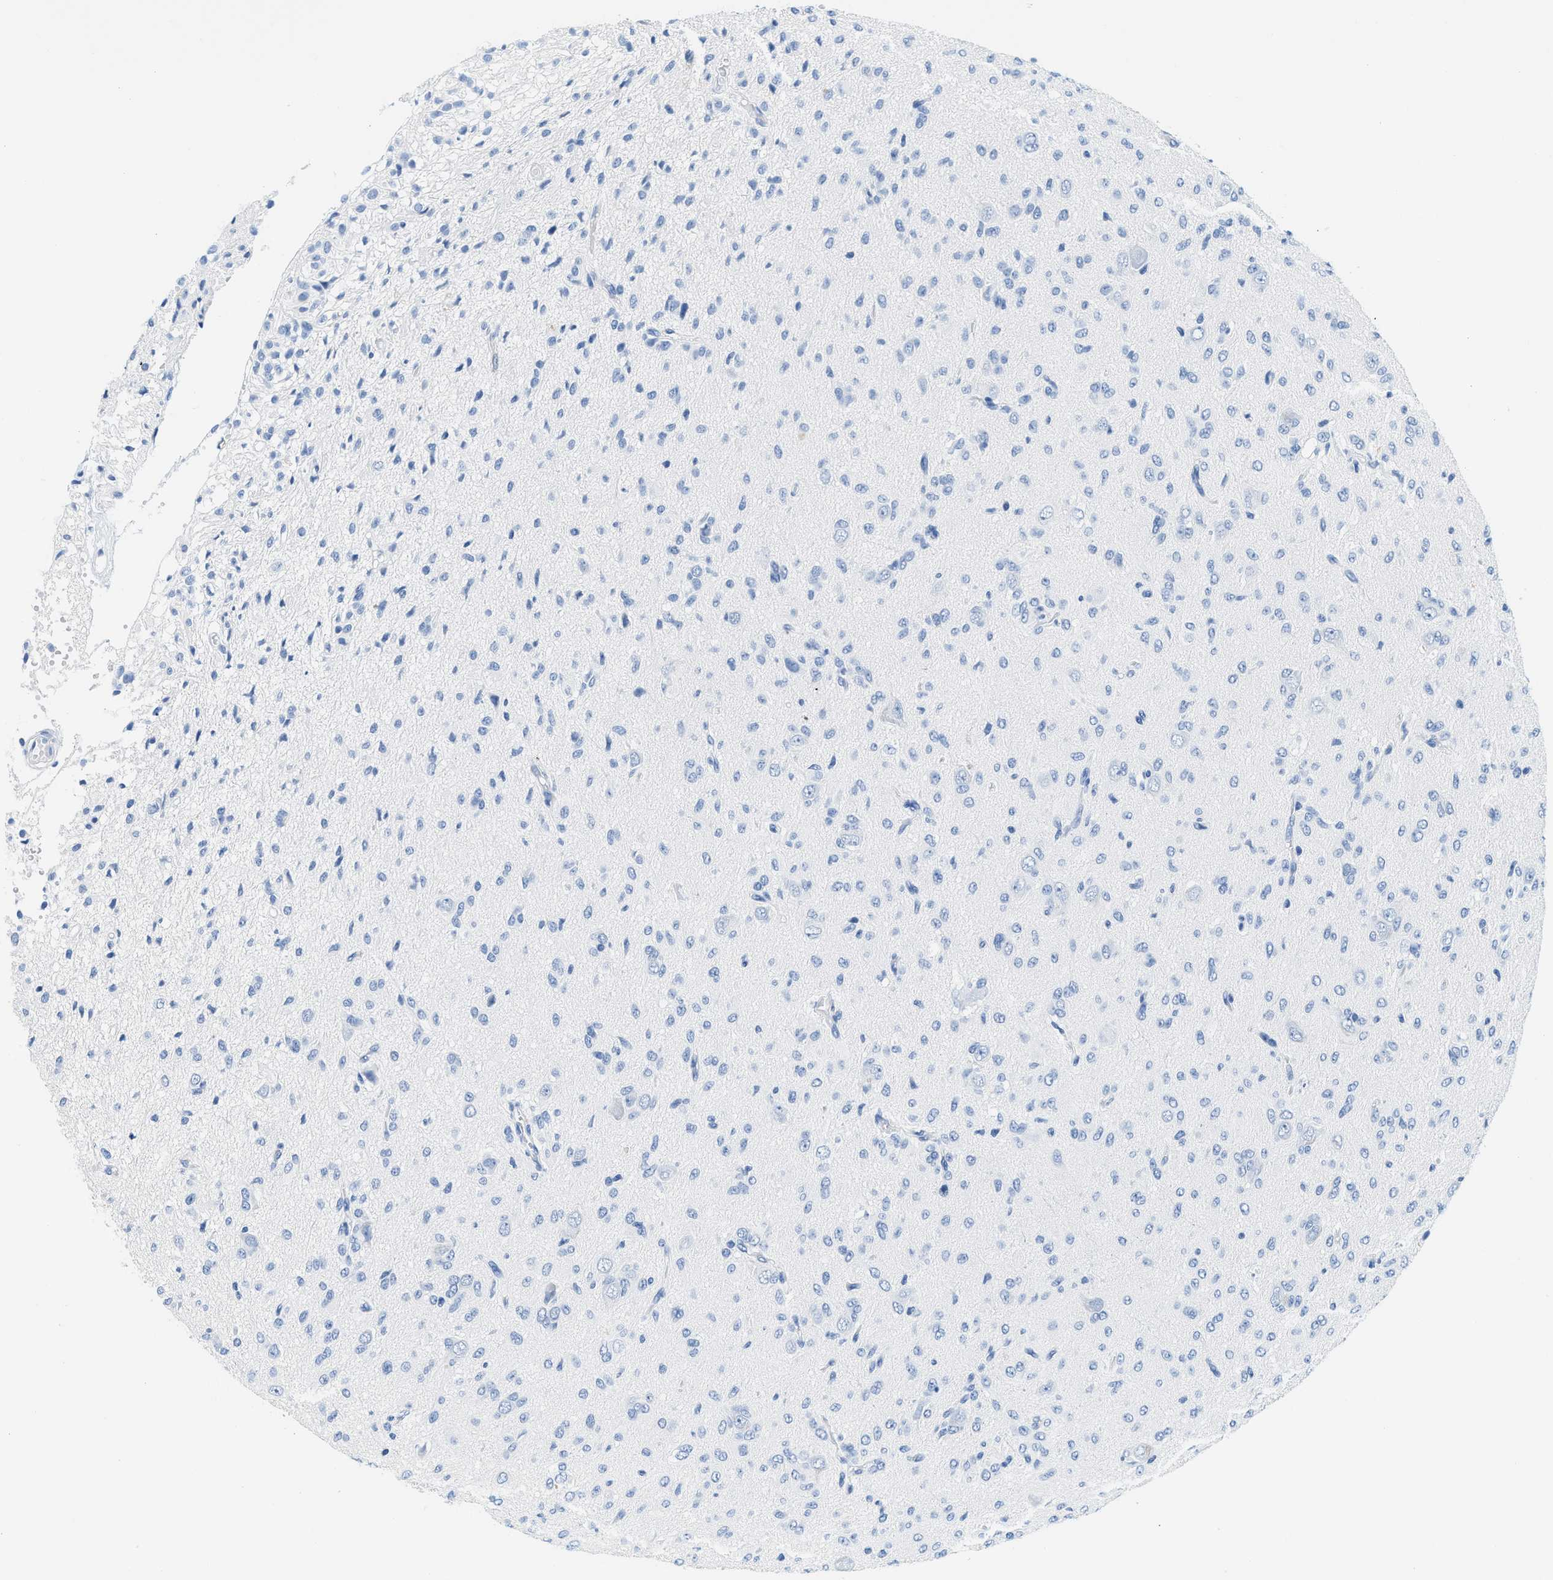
{"staining": {"intensity": "negative", "quantity": "none", "location": "none"}, "tissue": "glioma", "cell_type": "Tumor cells", "image_type": "cancer", "snomed": [{"axis": "morphology", "description": "Glioma, malignant, High grade"}, {"axis": "topography", "description": "Brain"}], "caption": "Micrograph shows no protein expression in tumor cells of glioma tissue.", "gene": "GSN", "patient": {"sex": "female", "age": 59}}